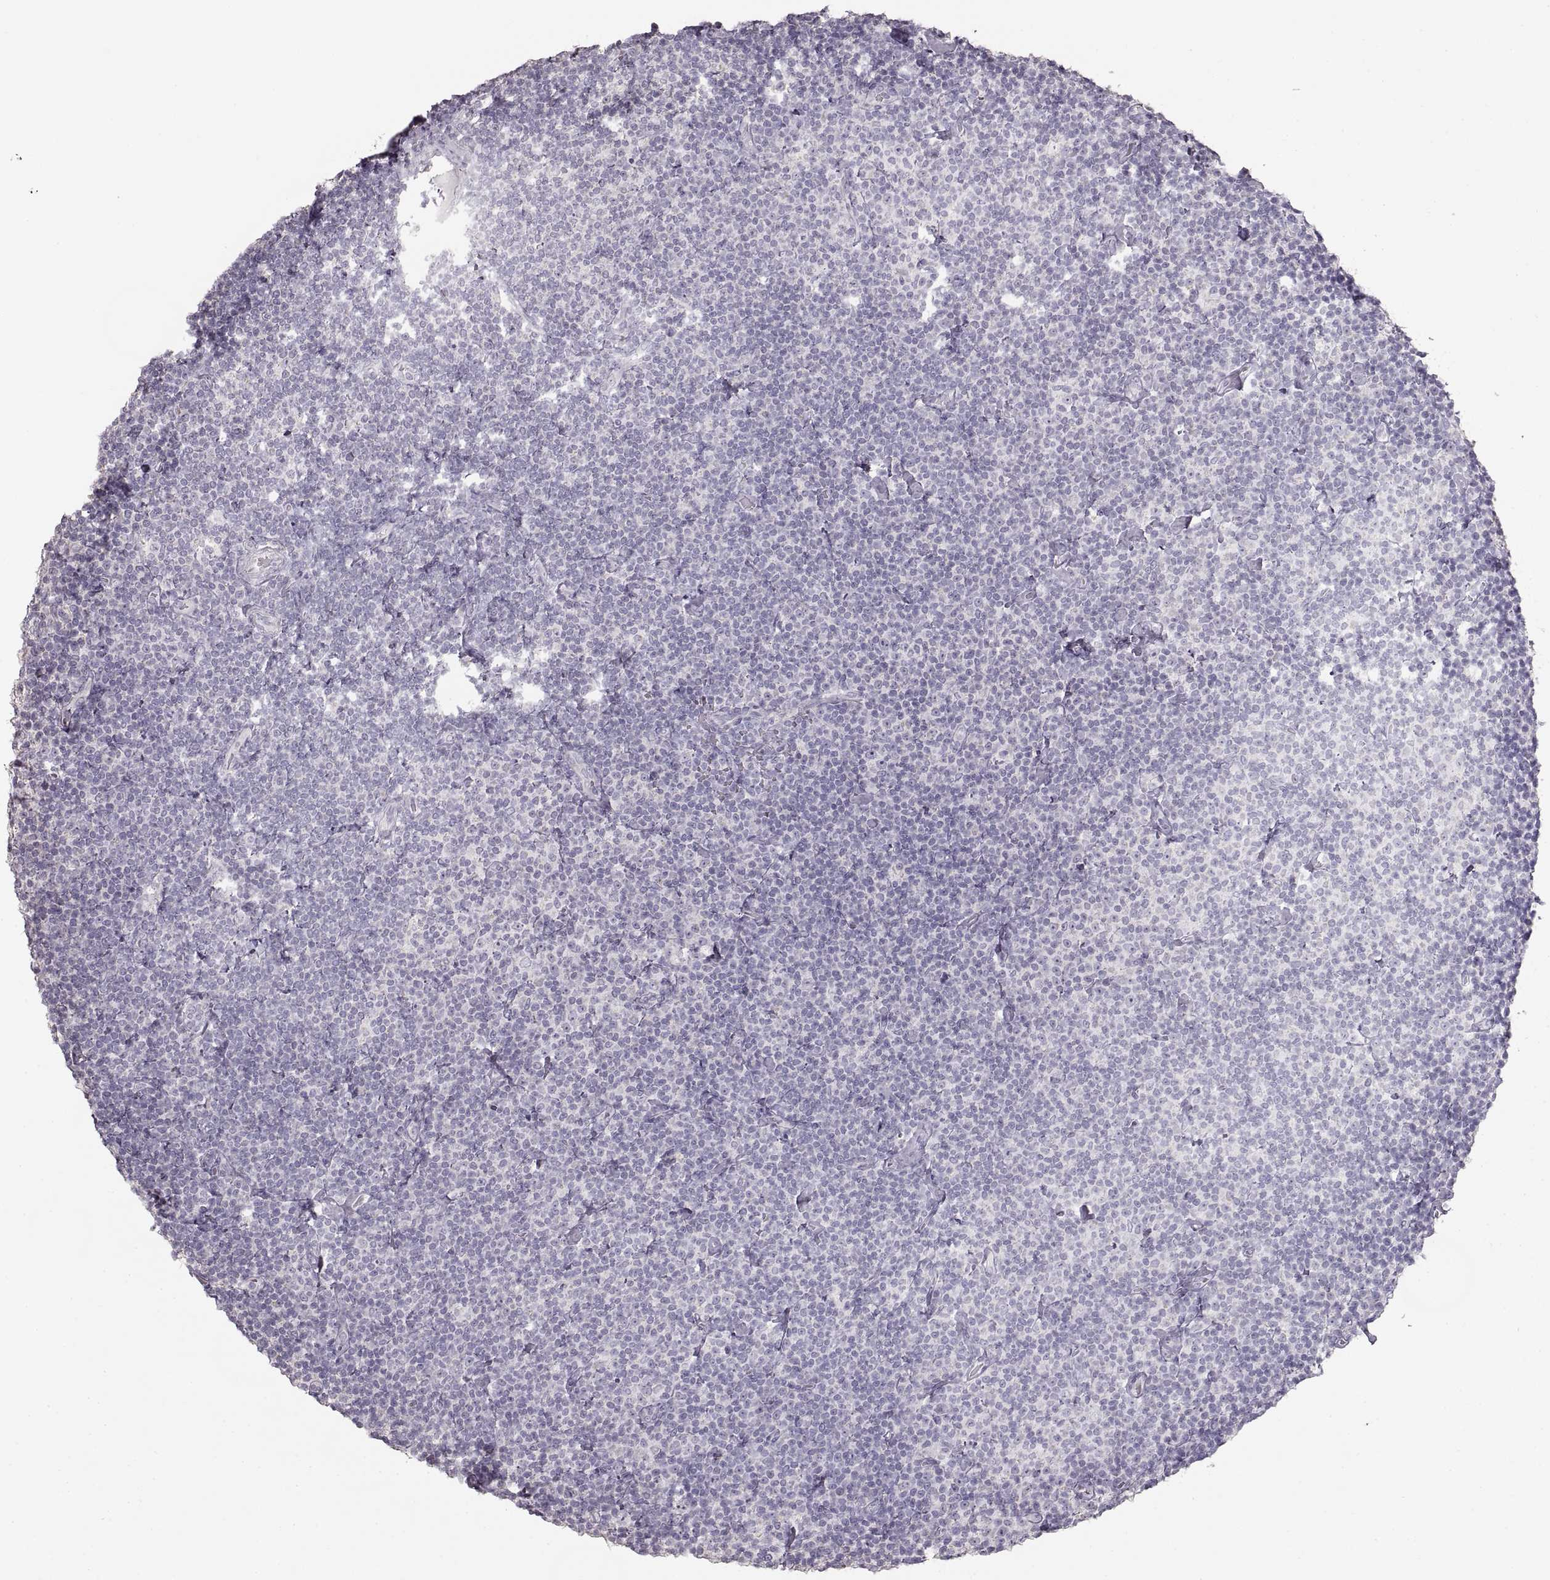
{"staining": {"intensity": "negative", "quantity": "none", "location": "none"}, "tissue": "lymphoma", "cell_type": "Tumor cells", "image_type": "cancer", "snomed": [{"axis": "morphology", "description": "Malignant lymphoma, non-Hodgkin's type, Low grade"}, {"axis": "topography", "description": "Lymph node"}], "caption": "A micrograph of malignant lymphoma, non-Hodgkin's type (low-grade) stained for a protein demonstrates no brown staining in tumor cells.", "gene": "ZP3", "patient": {"sex": "male", "age": 81}}